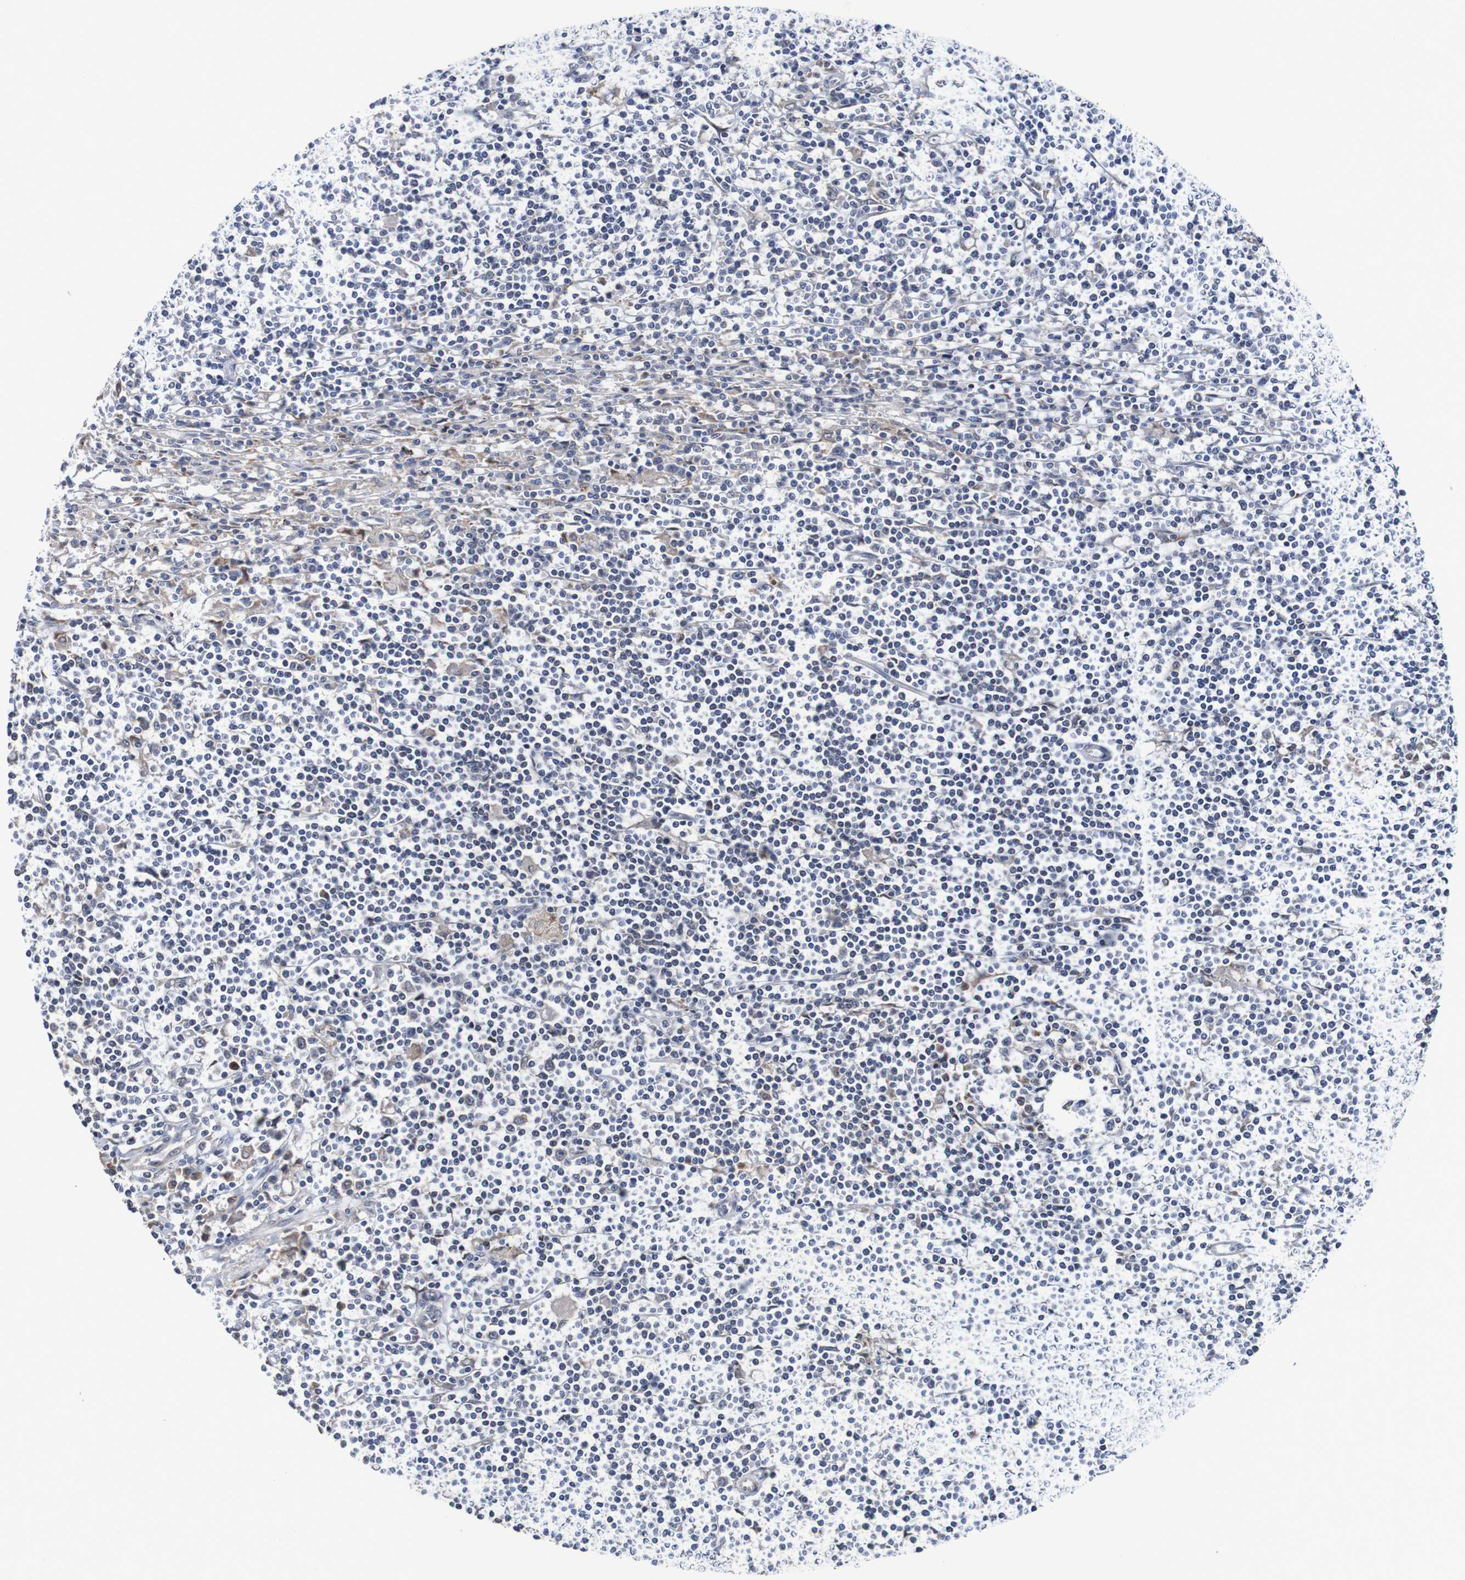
{"staining": {"intensity": "weak", "quantity": "<25%", "location": "cytoplasmic/membranous"}, "tissue": "lymphoma", "cell_type": "Tumor cells", "image_type": "cancer", "snomed": [{"axis": "morphology", "description": "Malignant lymphoma, non-Hodgkin's type, Low grade"}, {"axis": "topography", "description": "Spleen"}], "caption": "Immunohistochemistry (IHC) of malignant lymphoma, non-Hodgkin's type (low-grade) displays no staining in tumor cells.", "gene": "FIBP", "patient": {"sex": "male", "age": 76}}